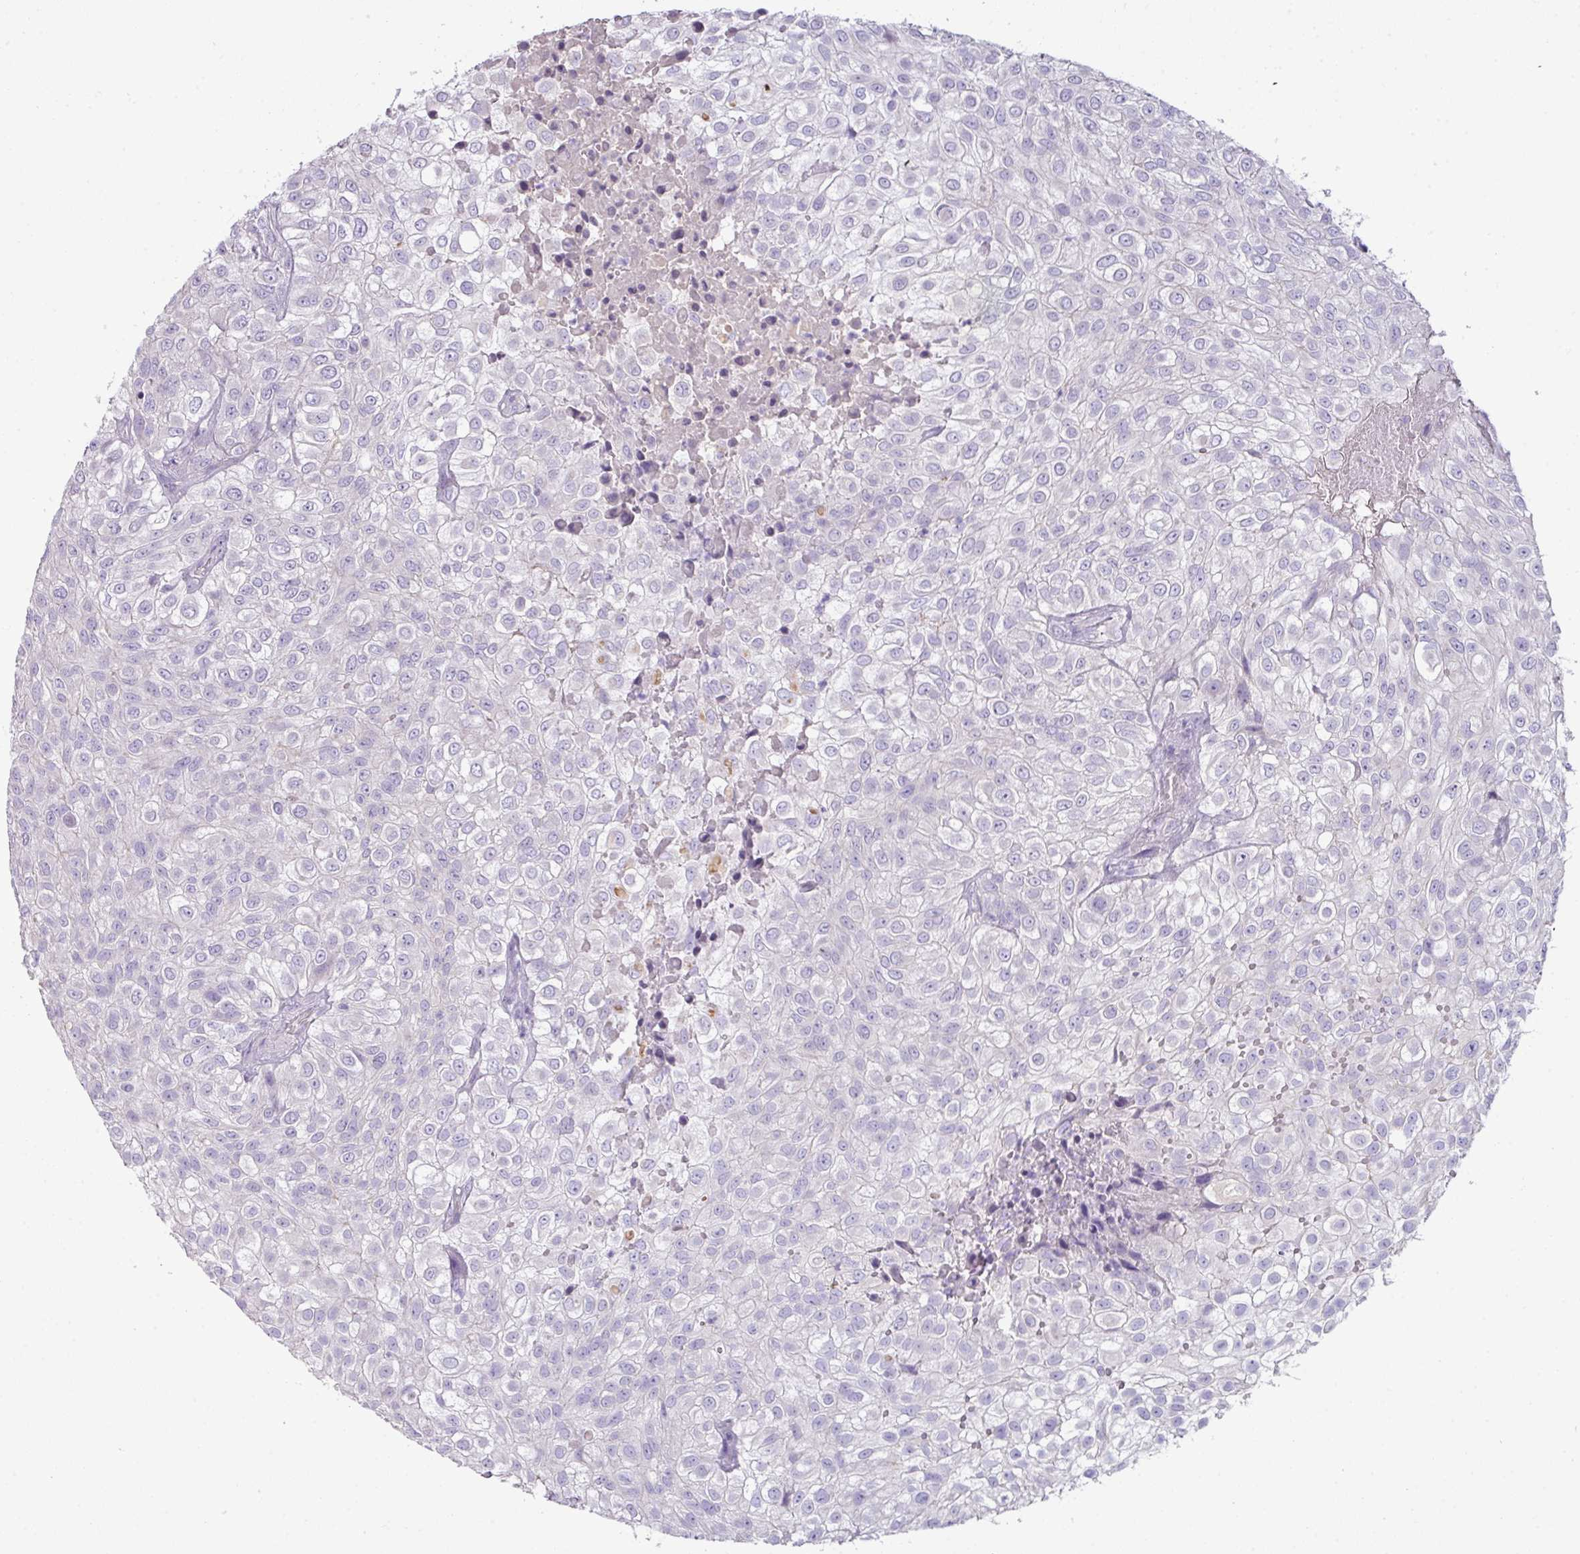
{"staining": {"intensity": "negative", "quantity": "none", "location": "none"}, "tissue": "urothelial cancer", "cell_type": "Tumor cells", "image_type": "cancer", "snomed": [{"axis": "morphology", "description": "Urothelial carcinoma, High grade"}, {"axis": "topography", "description": "Urinary bladder"}], "caption": "Urothelial cancer stained for a protein using IHC shows no expression tumor cells.", "gene": "OR6C6", "patient": {"sex": "male", "age": 56}}